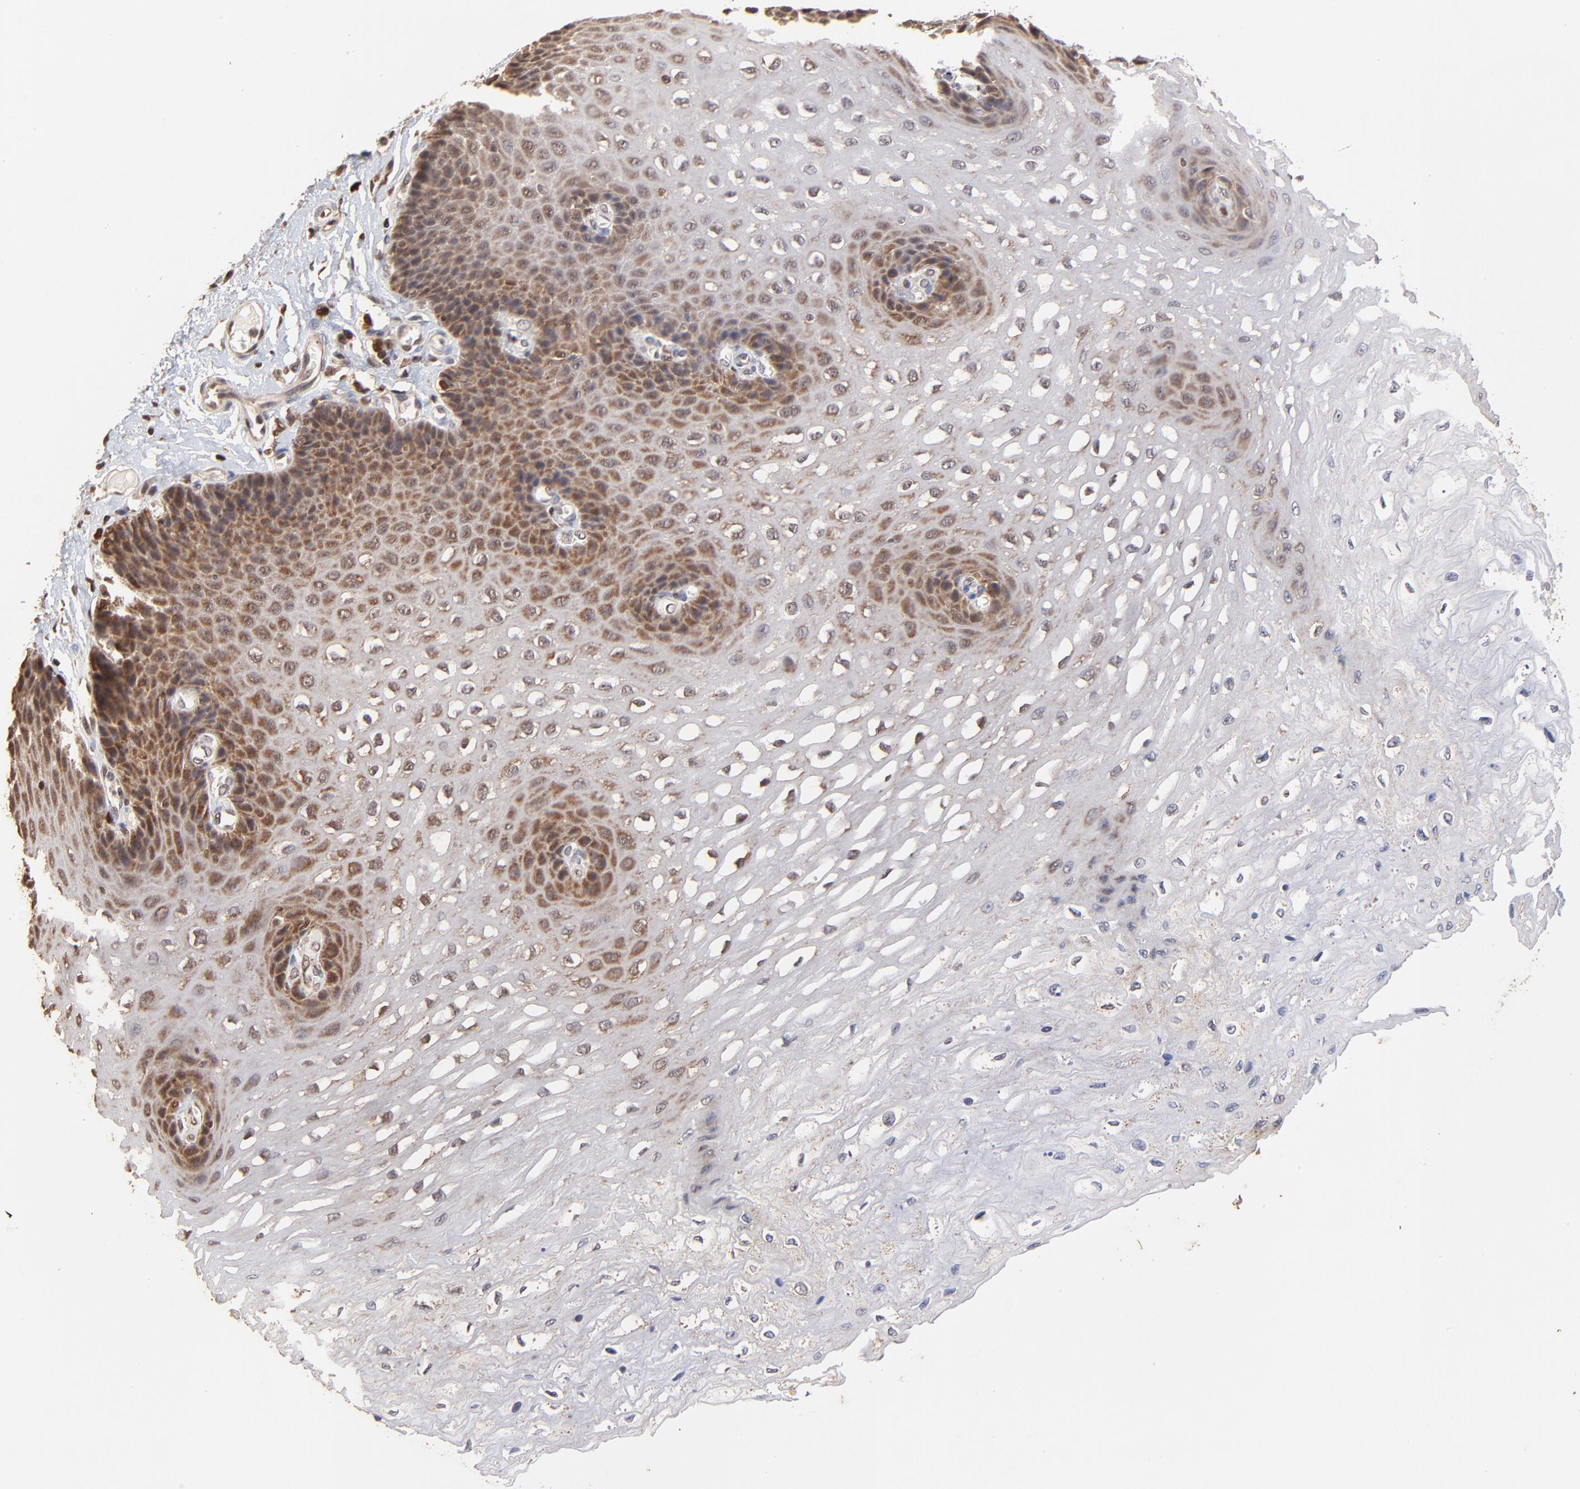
{"staining": {"intensity": "weak", "quantity": "25%-75%", "location": "cytoplasmic/membranous,nuclear"}, "tissue": "esophagus", "cell_type": "Squamous epithelial cells", "image_type": "normal", "snomed": [{"axis": "morphology", "description": "Normal tissue, NOS"}, {"axis": "topography", "description": "Esophagus"}], "caption": "Human esophagus stained for a protein (brown) displays weak cytoplasmic/membranous,nuclear positive expression in about 25%-75% of squamous epithelial cells.", "gene": "CASP1", "patient": {"sex": "female", "age": 72}}